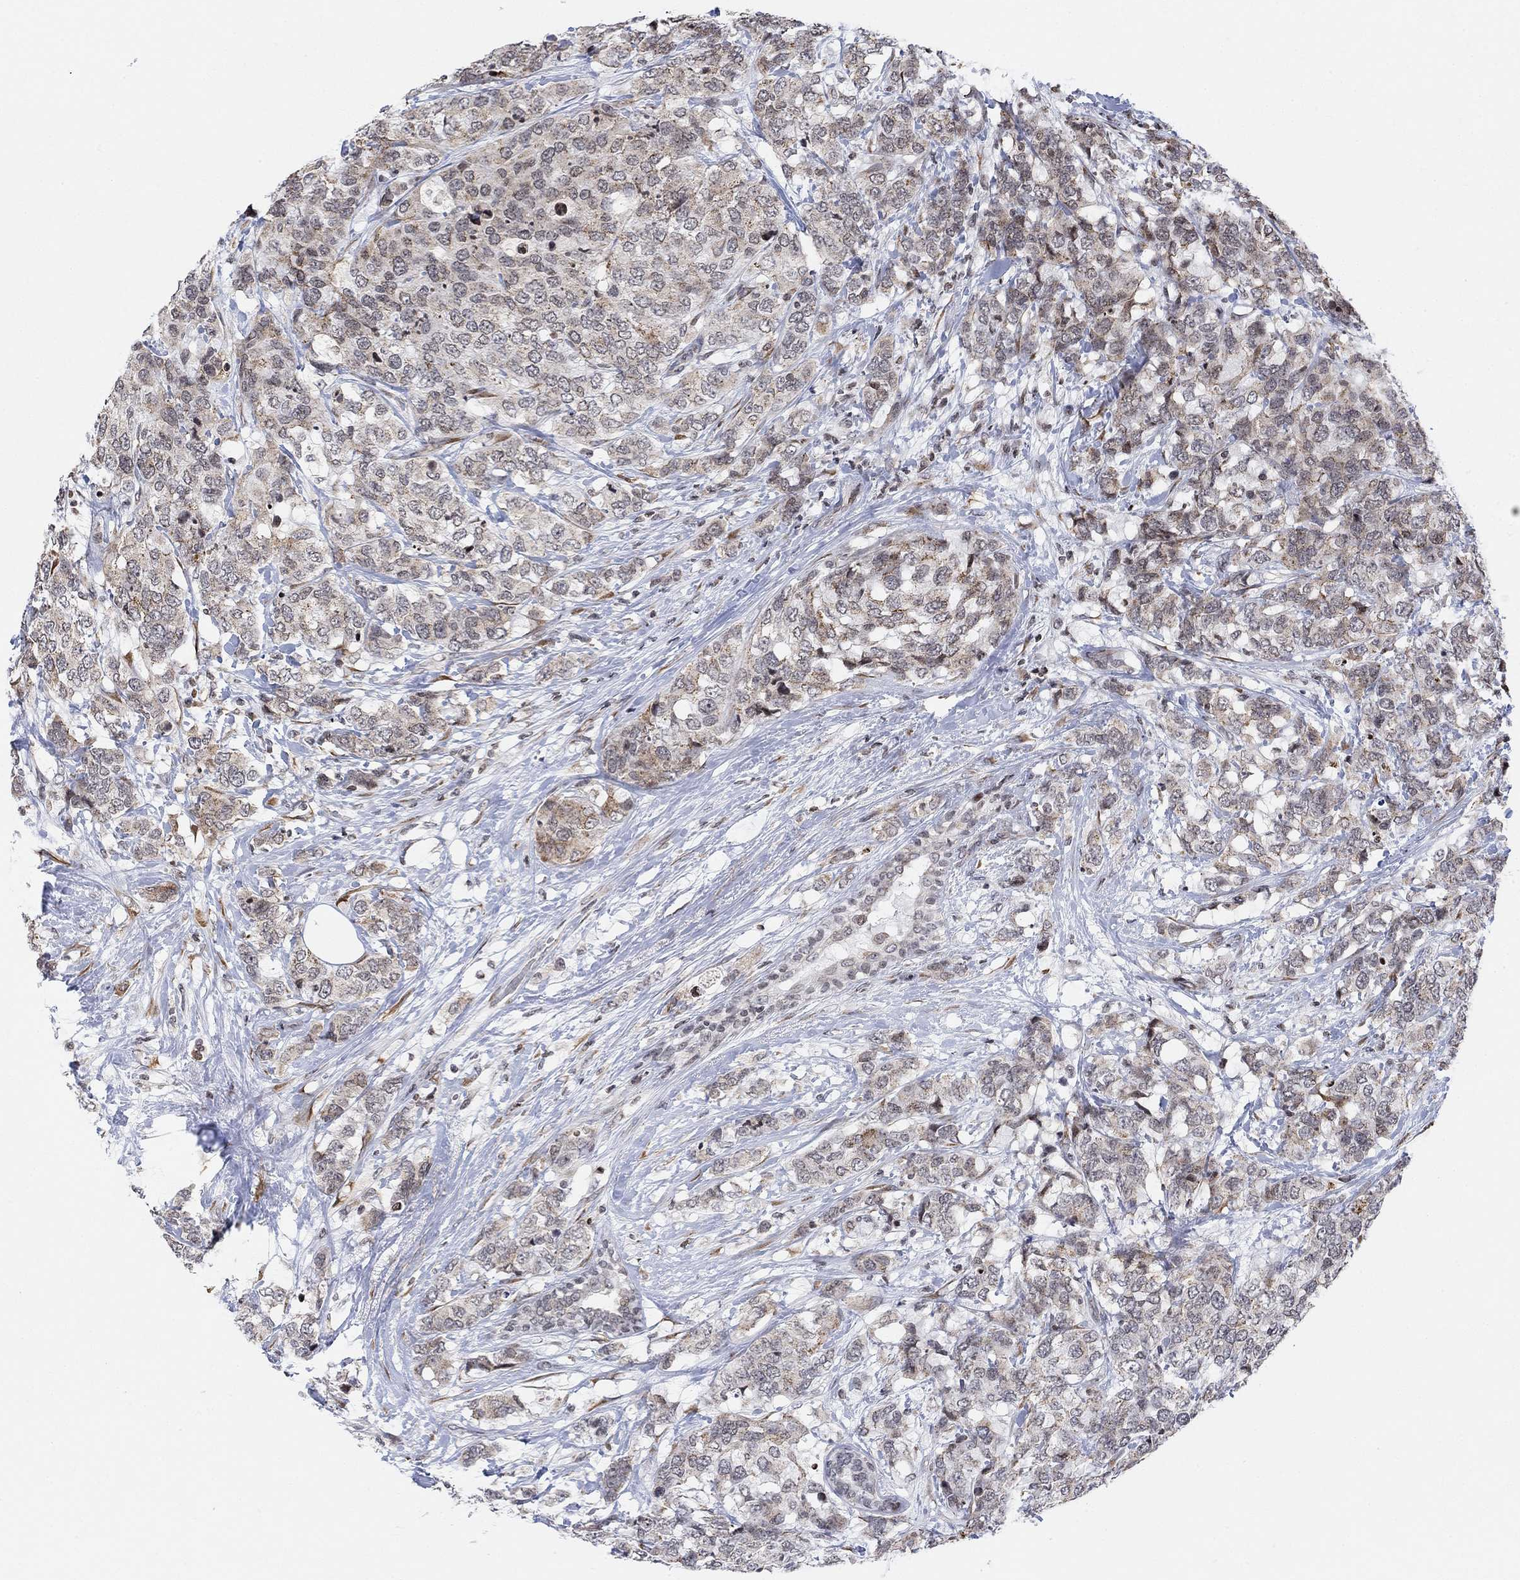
{"staining": {"intensity": "weak", "quantity": "25%-75%", "location": "cytoplasmic/membranous"}, "tissue": "breast cancer", "cell_type": "Tumor cells", "image_type": "cancer", "snomed": [{"axis": "morphology", "description": "Lobular carcinoma"}, {"axis": "topography", "description": "Breast"}], "caption": "DAB (3,3'-diaminobenzidine) immunohistochemical staining of breast cancer (lobular carcinoma) reveals weak cytoplasmic/membranous protein staining in approximately 25%-75% of tumor cells.", "gene": "ABHD14A", "patient": {"sex": "female", "age": 59}}